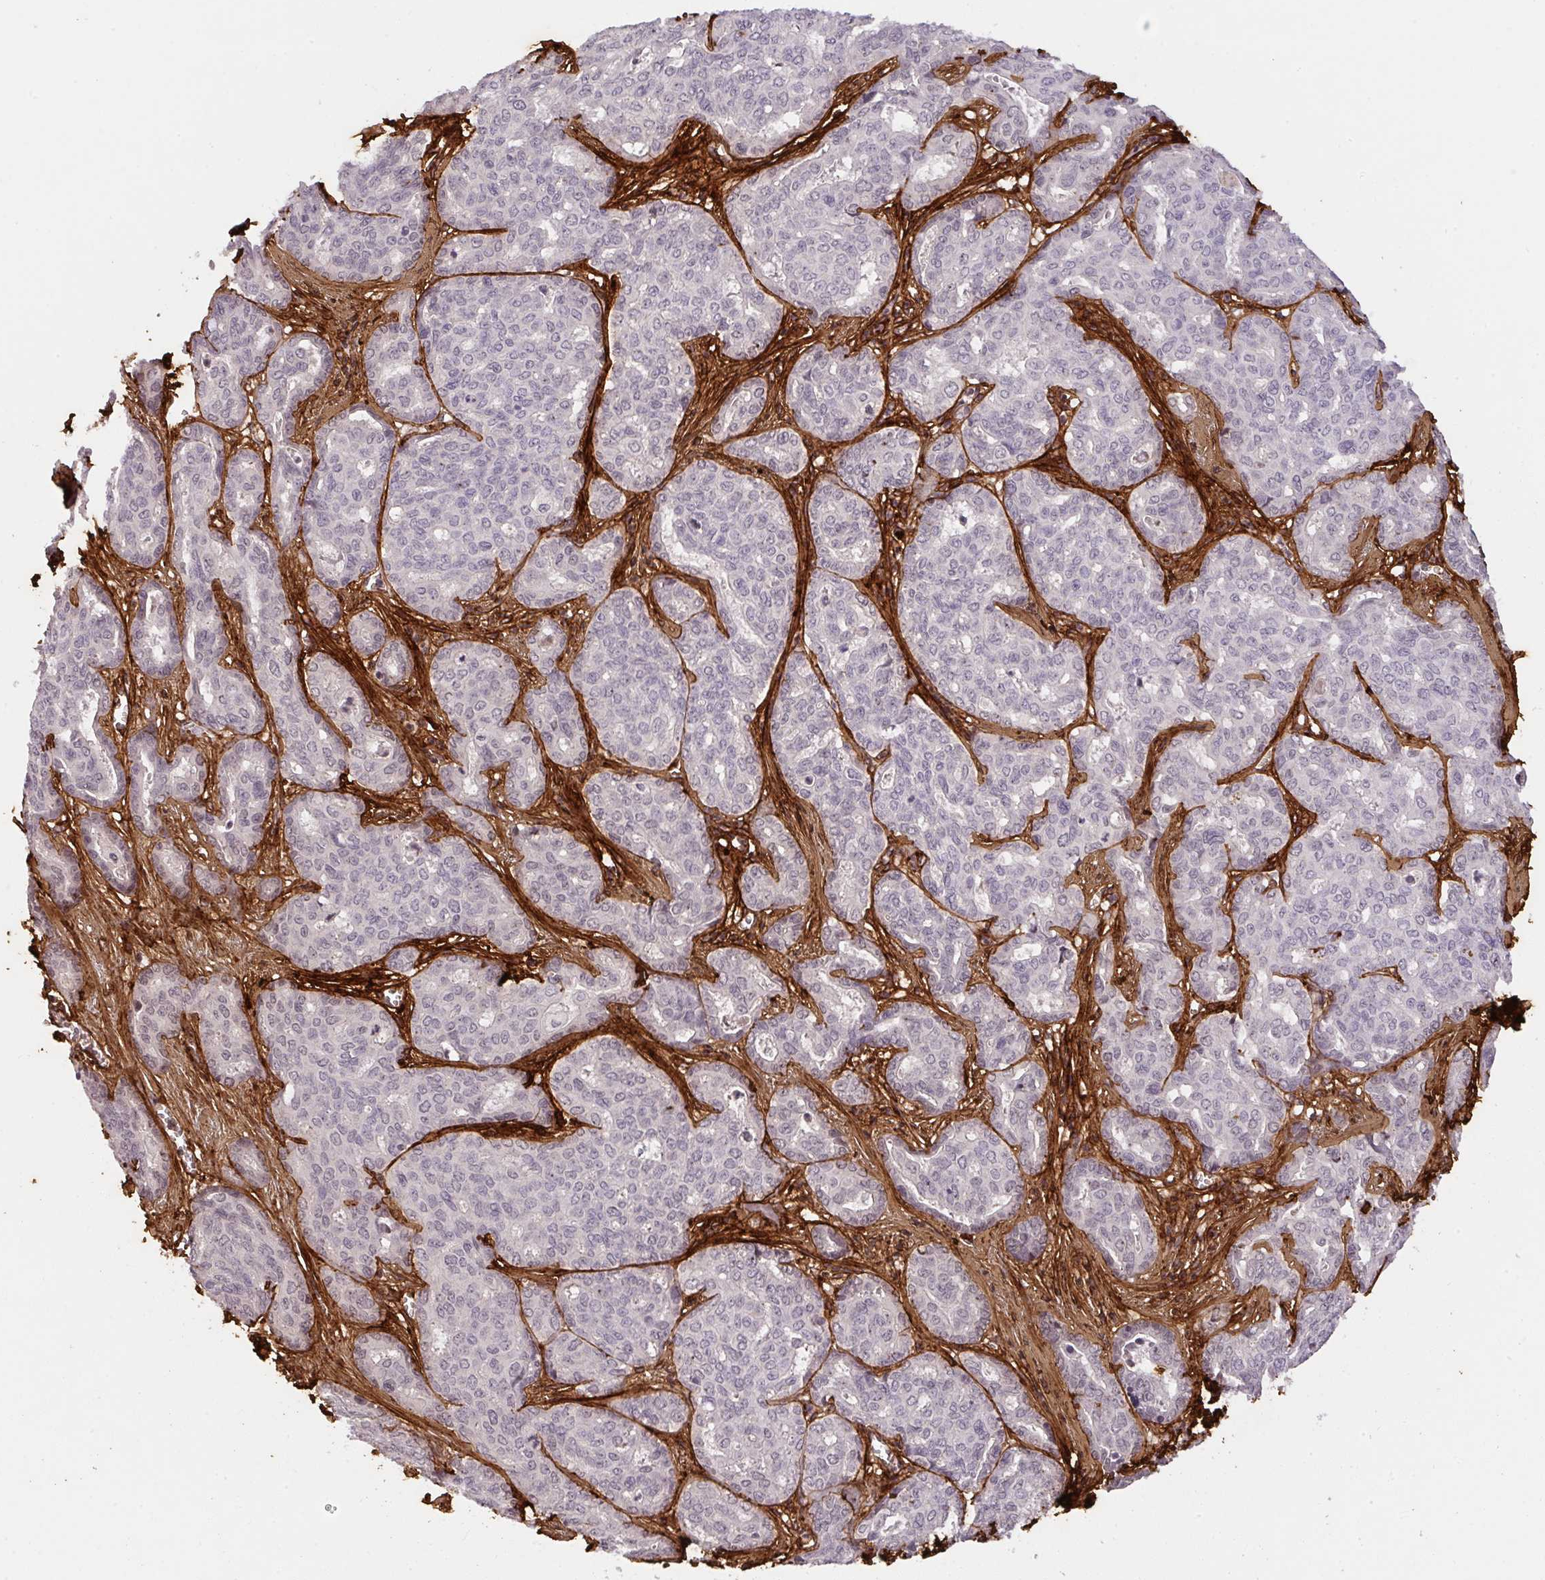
{"staining": {"intensity": "negative", "quantity": "none", "location": "none"}, "tissue": "liver cancer", "cell_type": "Tumor cells", "image_type": "cancer", "snomed": [{"axis": "morphology", "description": "Cholangiocarcinoma"}, {"axis": "topography", "description": "Liver"}], "caption": "IHC photomicrograph of neoplastic tissue: liver cholangiocarcinoma stained with DAB (3,3'-diaminobenzidine) exhibits no significant protein expression in tumor cells. (DAB (3,3'-diaminobenzidine) IHC, high magnification).", "gene": "COL3A1", "patient": {"sex": "female", "age": 64}}